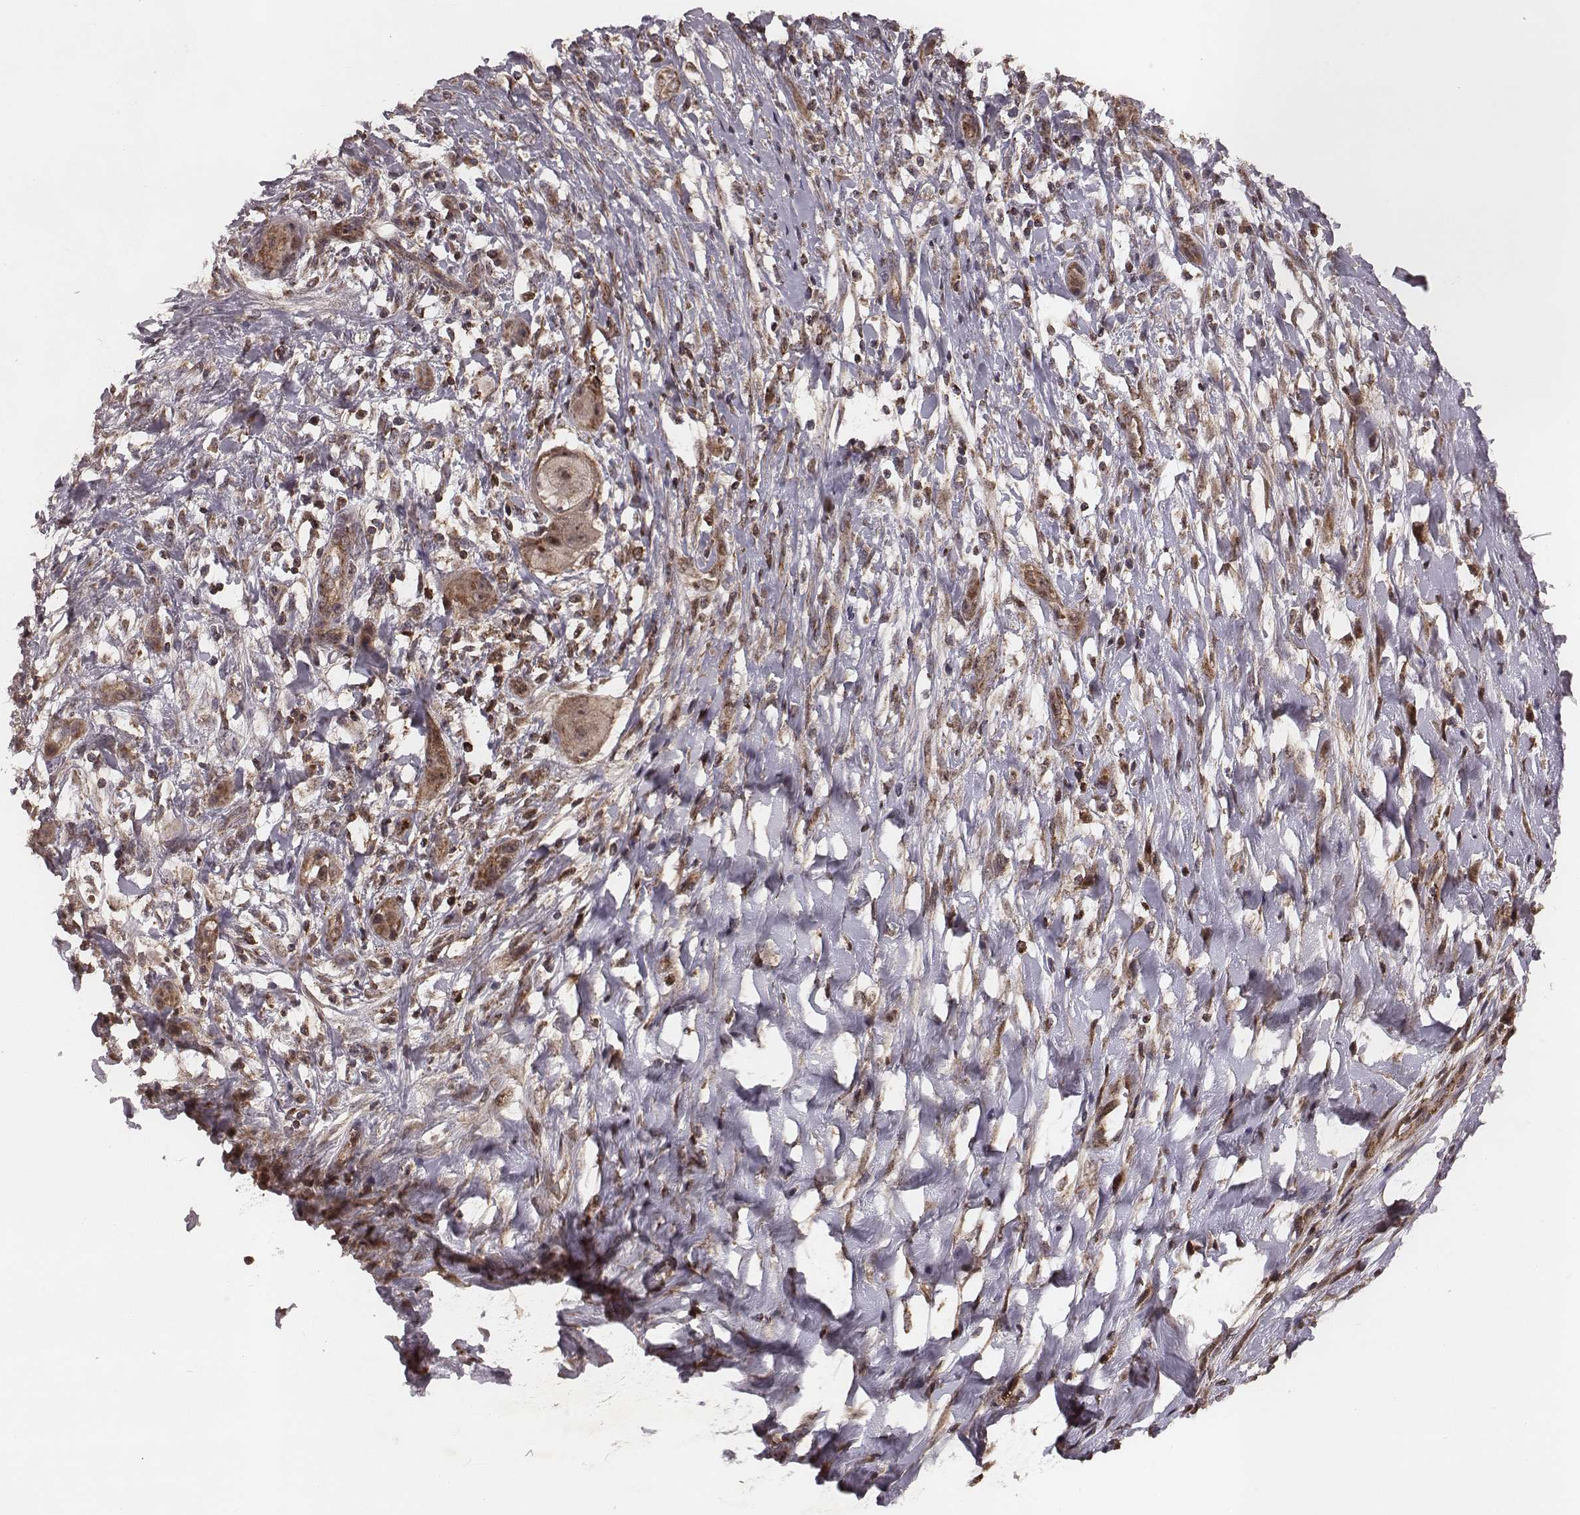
{"staining": {"intensity": "moderate", "quantity": ">75%", "location": "cytoplasmic/membranous"}, "tissue": "skin cancer", "cell_type": "Tumor cells", "image_type": "cancer", "snomed": [{"axis": "morphology", "description": "Squamous cell carcinoma, NOS"}, {"axis": "topography", "description": "Skin"}], "caption": "Approximately >75% of tumor cells in skin cancer (squamous cell carcinoma) demonstrate moderate cytoplasmic/membranous protein positivity as visualized by brown immunohistochemical staining.", "gene": "ZDHHC21", "patient": {"sex": "male", "age": 62}}